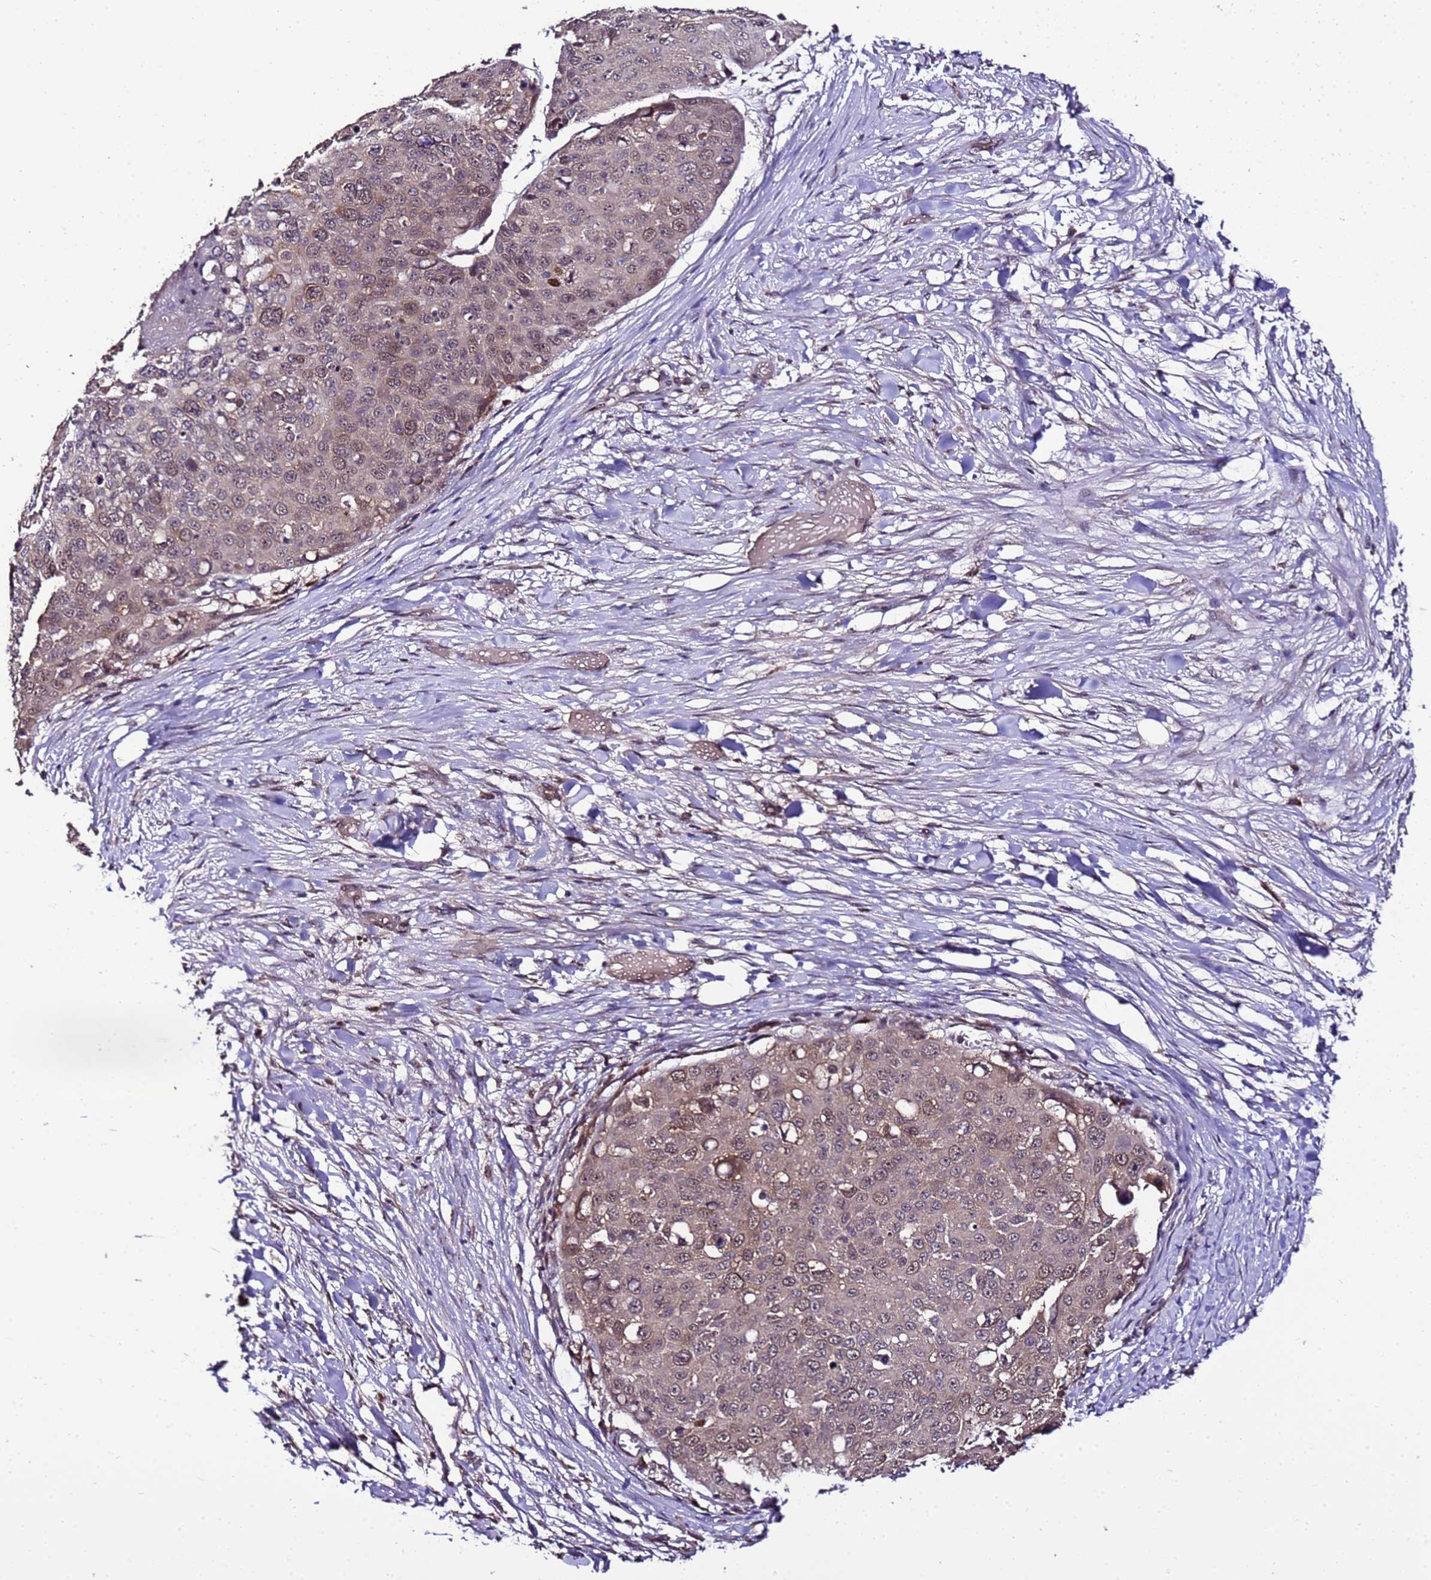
{"staining": {"intensity": "moderate", "quantity": "<25%", "location": "cytoplasmic/membranous,nuclear"}, "tissue": "skin cancer", "cell_type": "Tumor cells", "image_type": "cancer", "snomed": [{"axis": "morphology", "description": "Squamous cell carcinoma, NOS"}, {"axis": "topography", "description": "Skin"}], "caption": "Protein analysis of squamous cell carcinoma (skin) tissue displays moderate cytoplasmic/membranous and nuclear positivity in about <25% of tumor cells.", "gene": "ZNF329", "patient": {"sex": "male", "age": 71}}